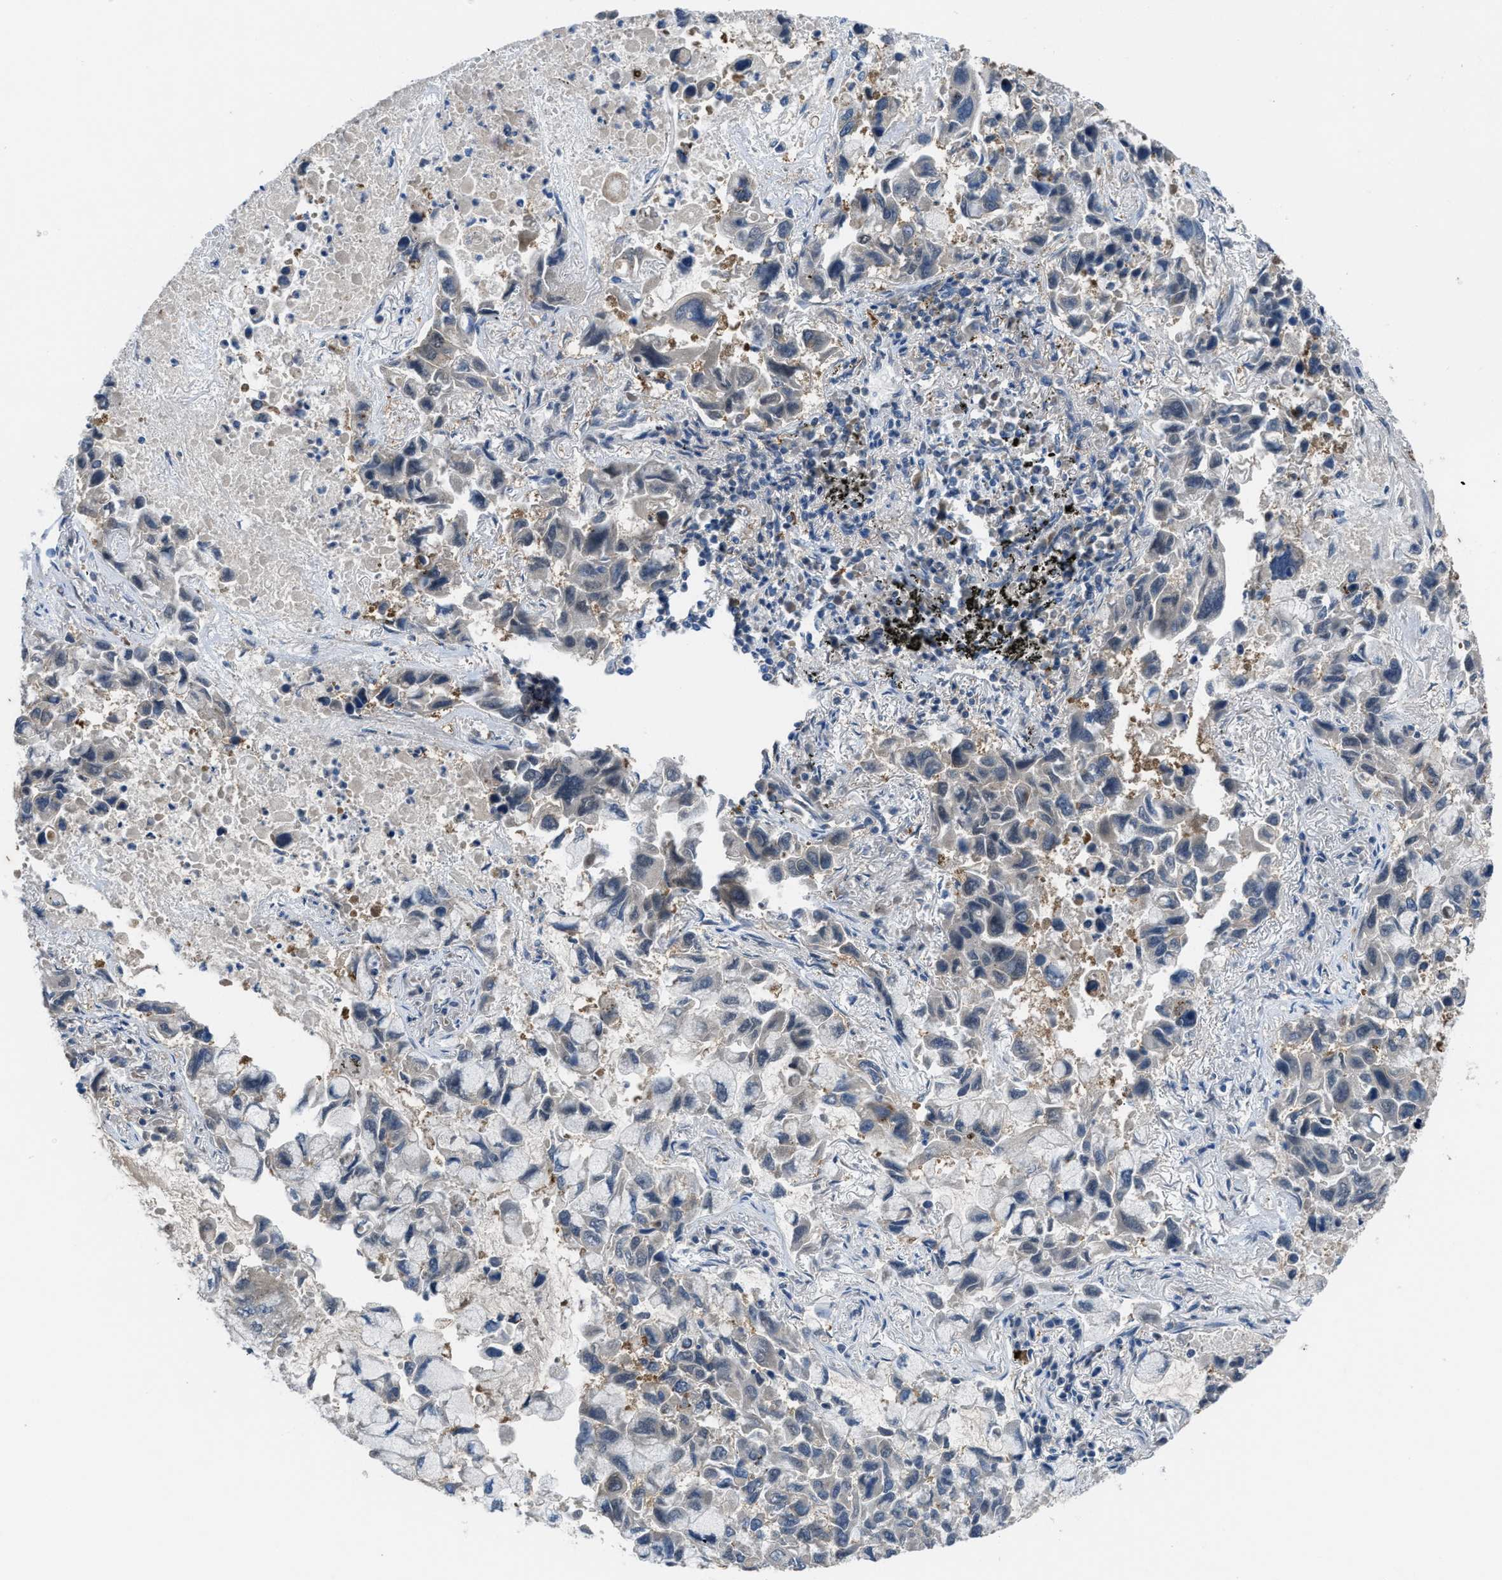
{"staining": {"intensity": "negative", "quantity": "none", "location": "none"}, "tissue": "lung cancer", "cell_type": "Tumor cells", "image_type": "cancer", "snomed": [{"axis": "morphology", "description": "Adenocarcinoma, NOS"}, {"axis": "topography", "description": "Lung"}], "caption": "Tumor cells show no significant protein expression in lung cancer (adenocarcinoma).", "gene": "BAZ2B", "patient": {"sex": "male", "age": 64}}